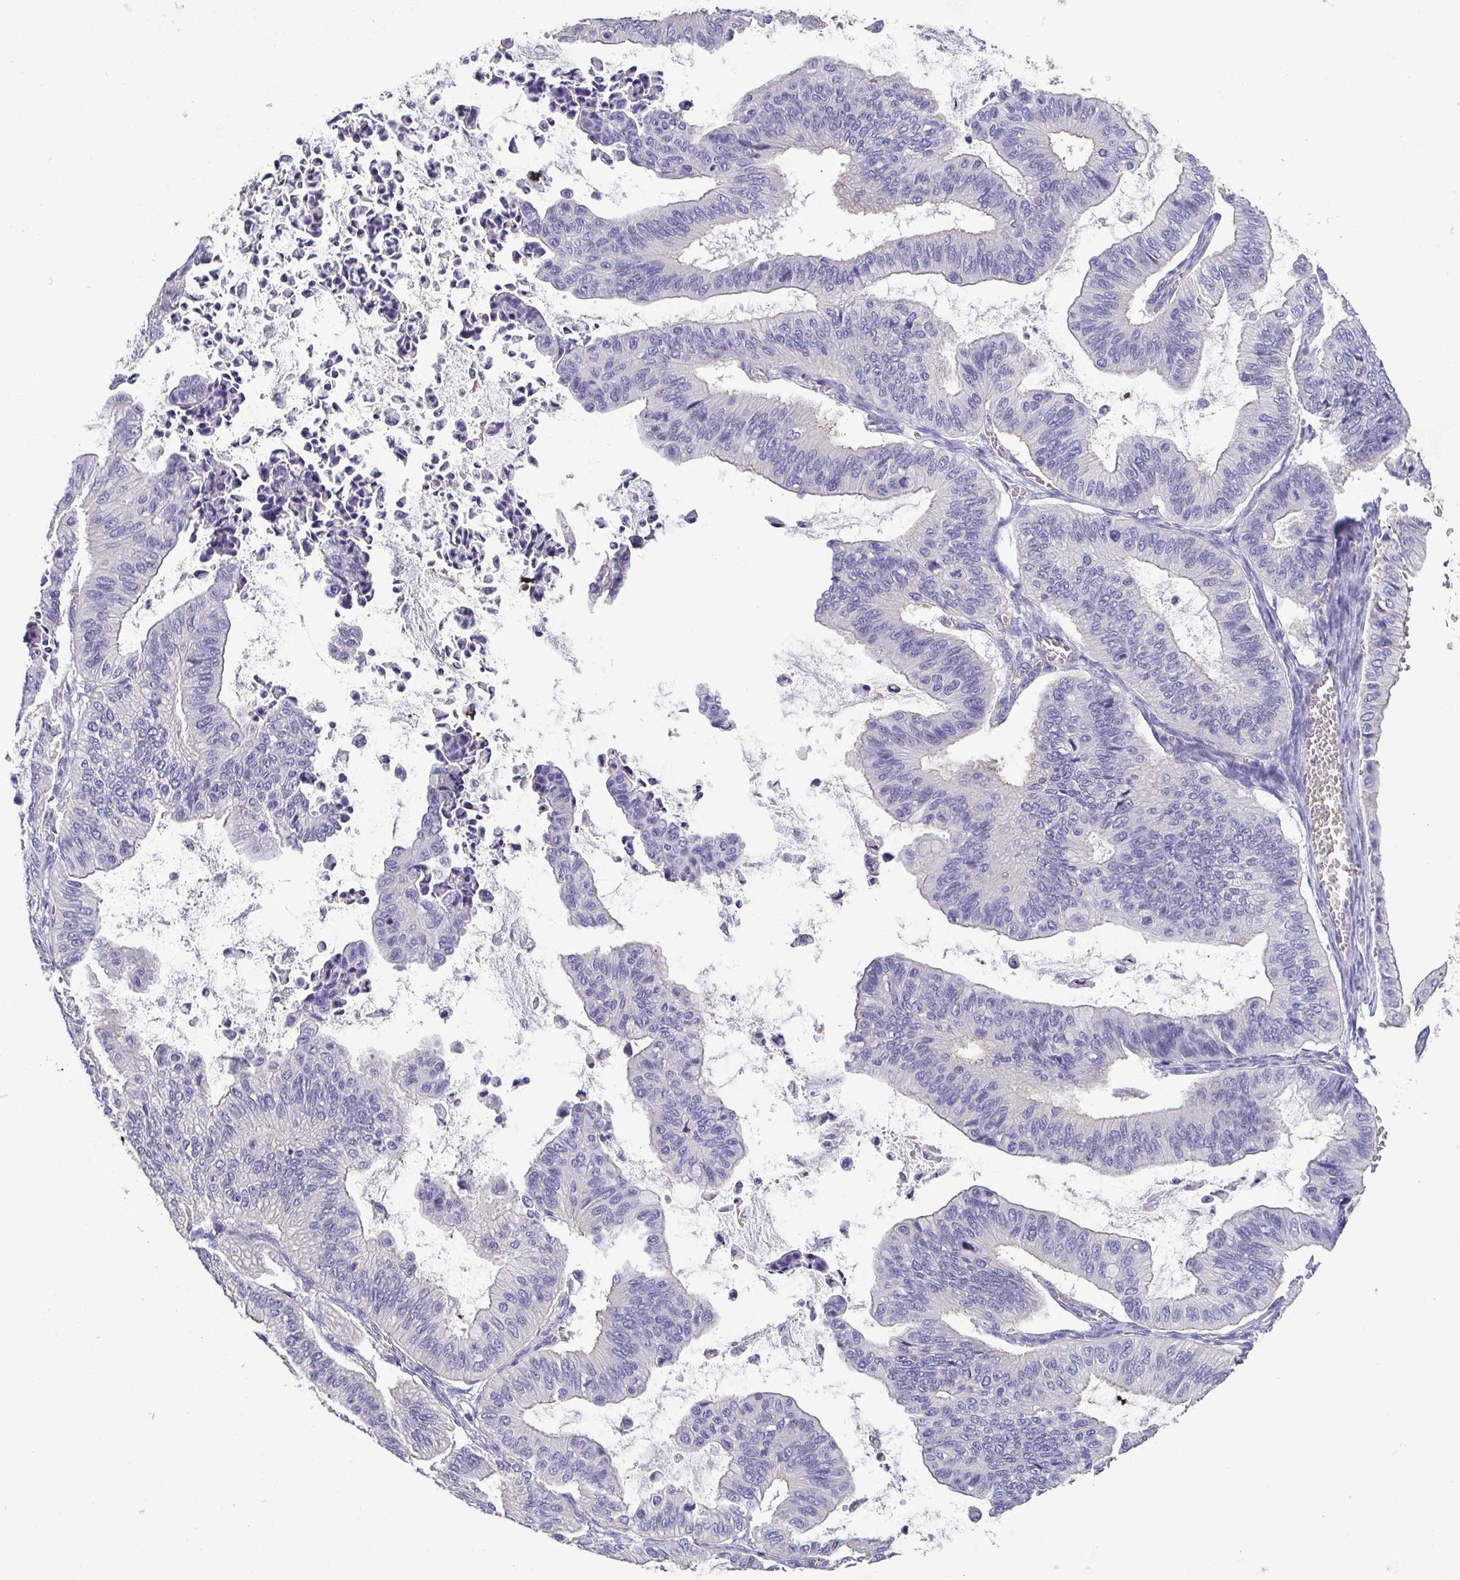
{"staining": {"intensity": "negative", "quantity": "none", "location": "none"}, "tissue": "ovarian cancer", "cell_type": "Tumor cells", "image_type": "cancer", "snomed": [{"axis": "morphology", "description": "Cystadenocarcinoma, mucinous, NOS"}, {"axis": "topography", "description": "Ovary"}], "caption": "A photomicrograph of human ovarian cancer is negative for staining in tumor cells.", "gene": "MYL6", "patient": {"sex": "female", "age": 72}}